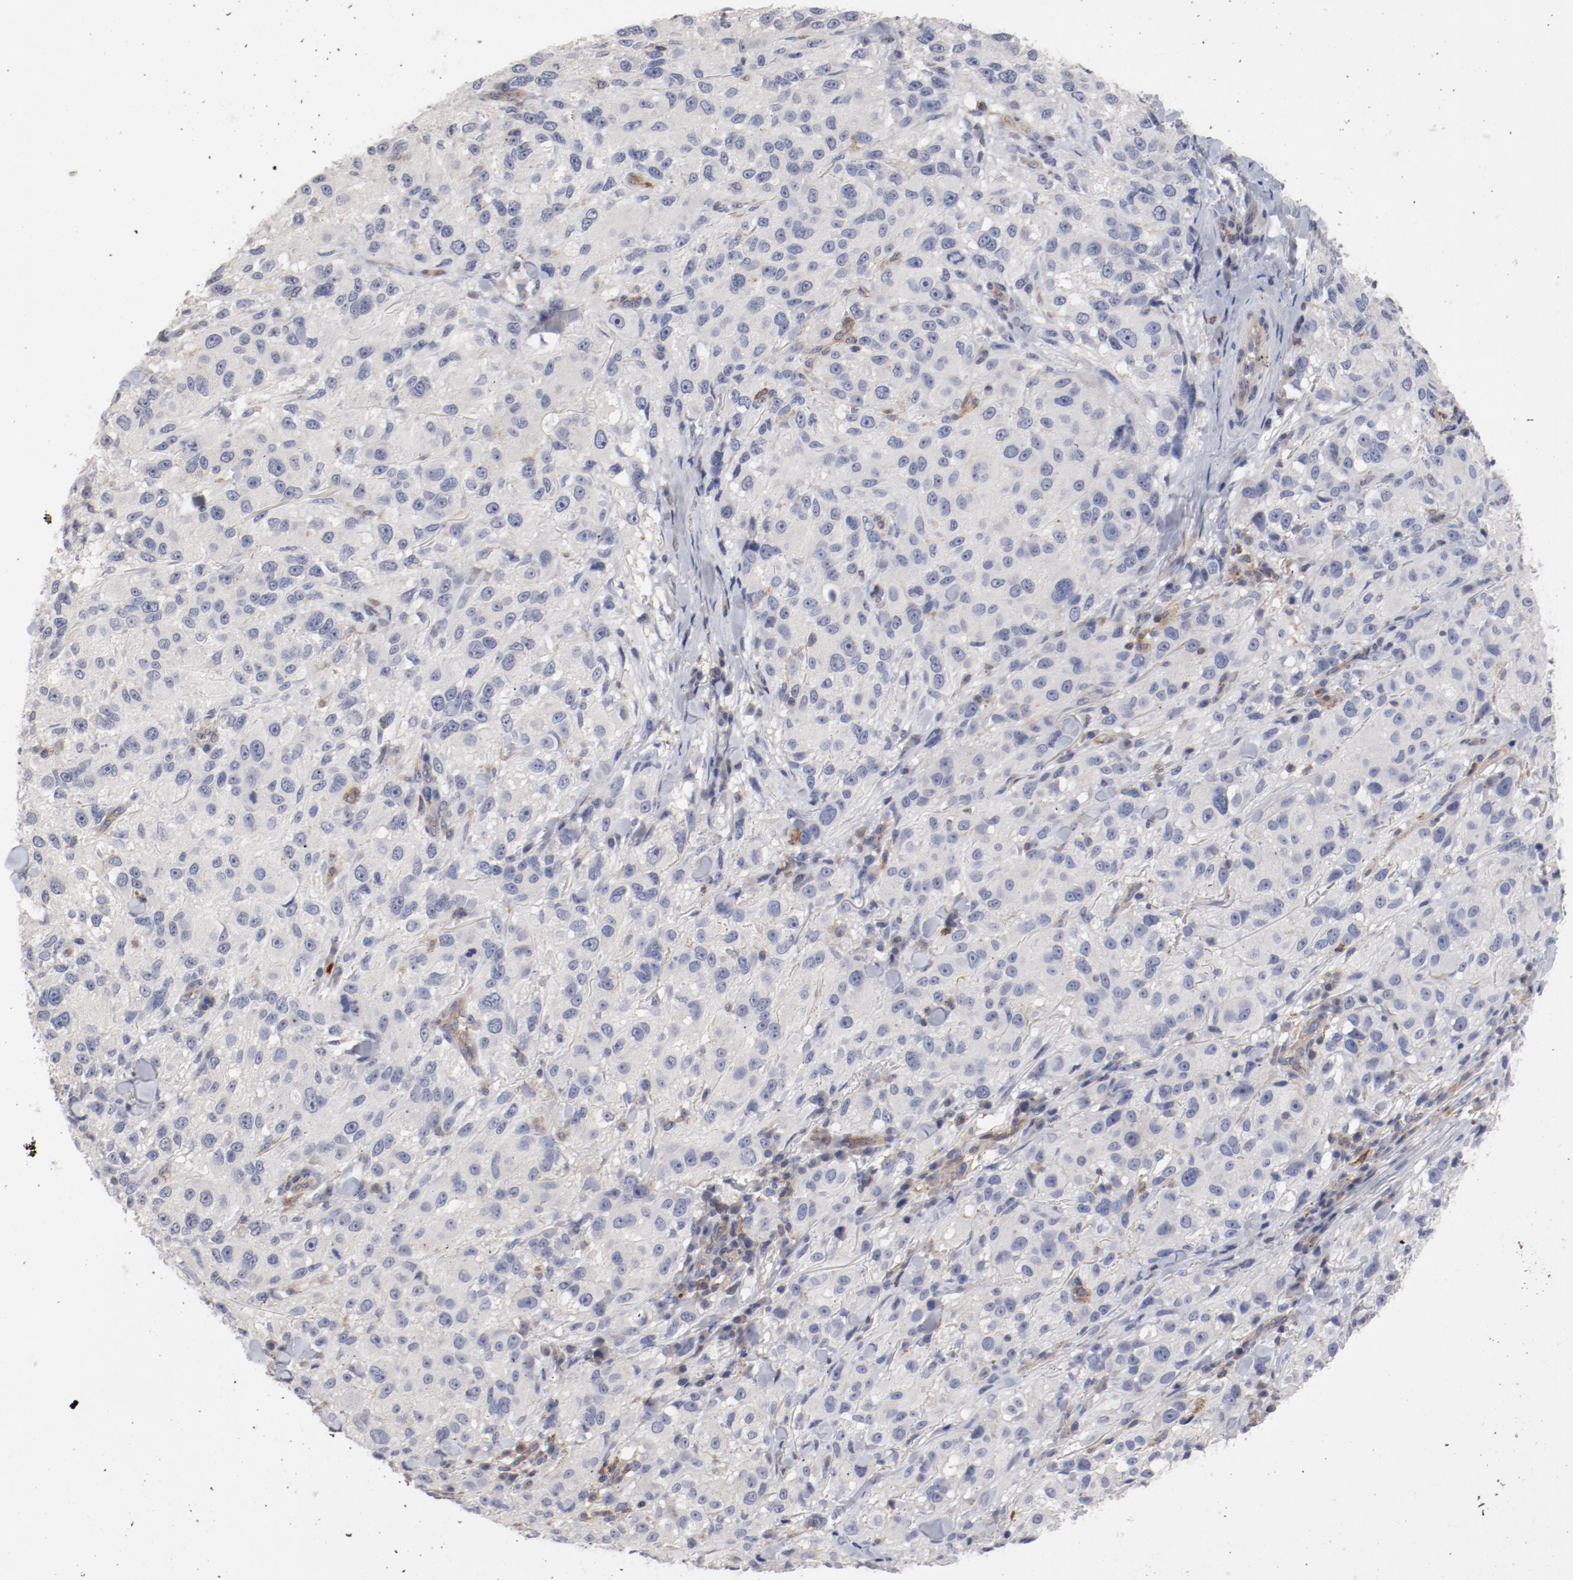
{"staining": {"intensity": "negative", "quantity": "none", "location": "none"}, "tissue": "melanoma", "cell_type": "Tumor cells", "image_type": "cancer", "snomed": [{"axis": "morphology", "description": "Necrosis, NOS"}, {"axis": "morphology", "description": "Malignant melanoma, NOS"}, {"axis": "topography", "description": "Skin"}], "caption": "An IHC micrograph of melanoma is shown. There is no staining in tumor cells of melanoma.", "gene": "CBL", "patient": {"sex": "female", "age": 87}}